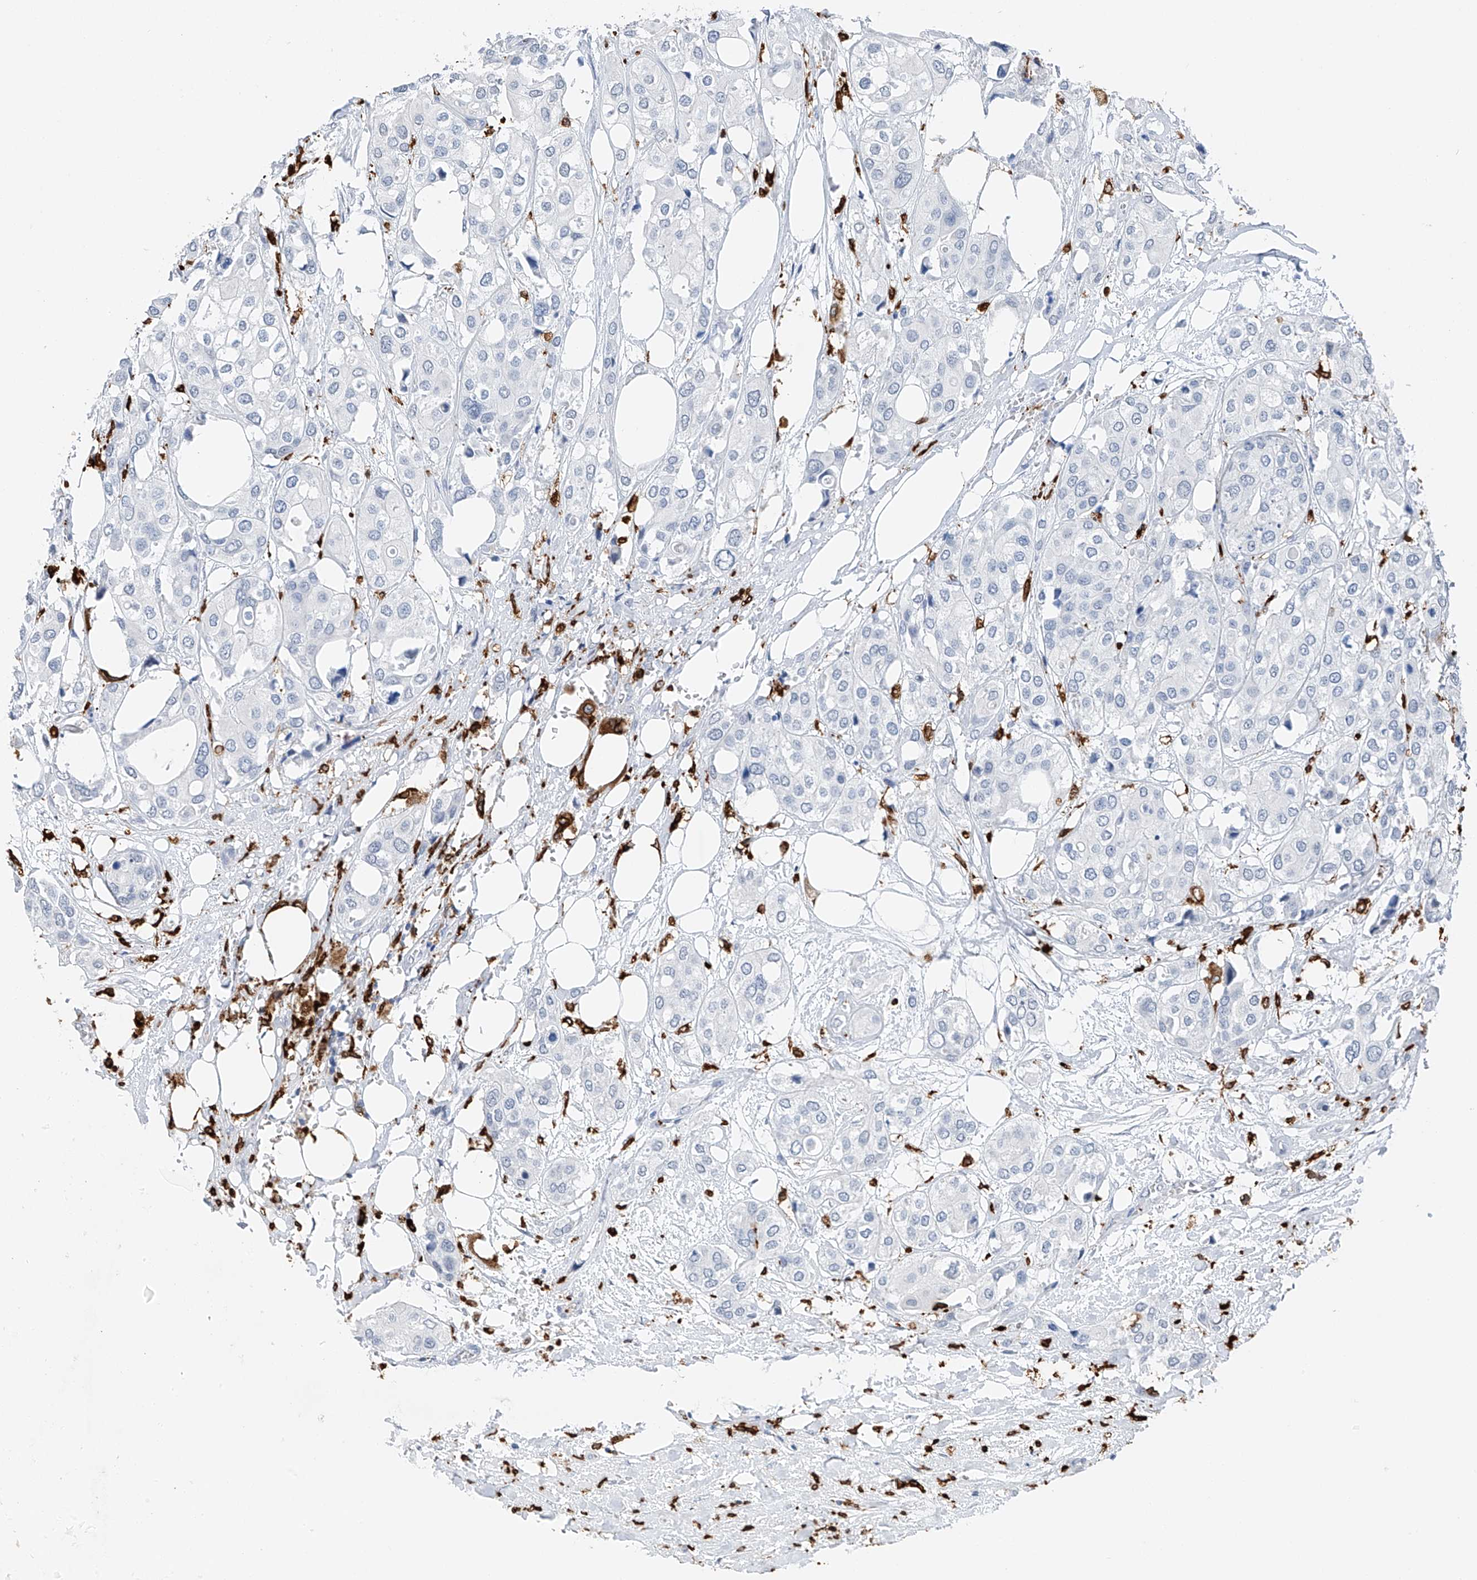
{"staining": {"intensity": "negative", "quantity": "none", "location": "none"}, "tissue": "urothelial cancer", "cell_type": "Tumor cells", "image_type": "cancer", "snomed": [{"axis": "morphology", "description": "Urothelial carcinoma, High grade"}, {"axis": "topography", "description": "Urinary bladder"}], "caption": "Tumor cells are negative for protein expression in human urothelial cancer.", "gene": "TBXAS1", "patient": {"sex": "male", "age": 64}}